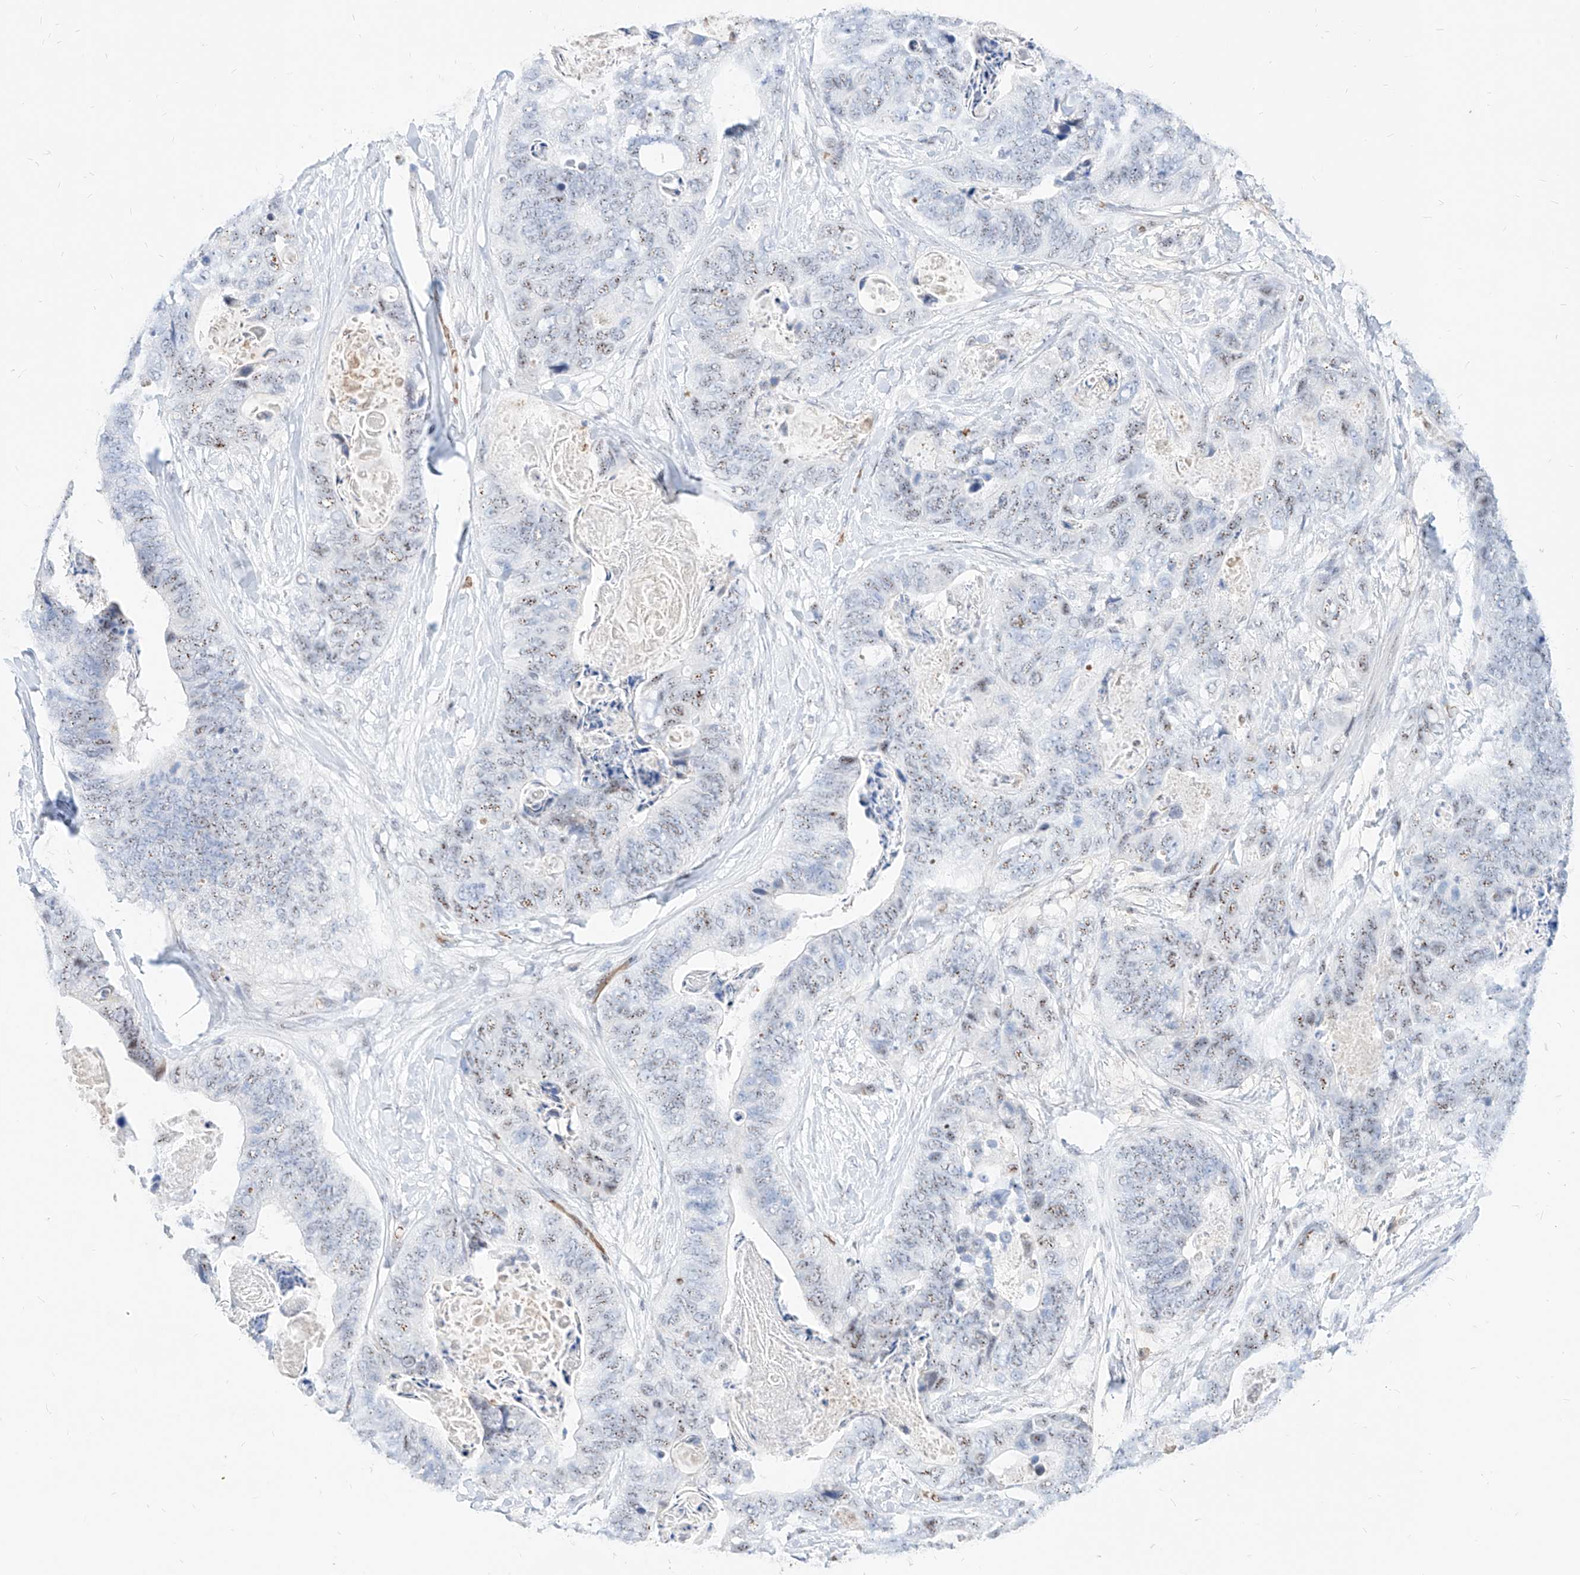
{"staining": {"intensity": "weak", "quantity": ">75%", "location": "nuclear"}, "tissue": "stomach cancer", "cell_type": "Tumor cells", "image_type": "cancer", "snomed": [{"axis": "morphology", "description": "Adenocarcinoma, NOS"}, {"axis": "topography", "description": "Stomach"}], "caption": "Weak nuclear protein expression is present in about >75% of tumor cells in stomach cancer (adenocarcinoma).", "gene": "ZFP42", "patient": {"sex": "female", "age": 89}}